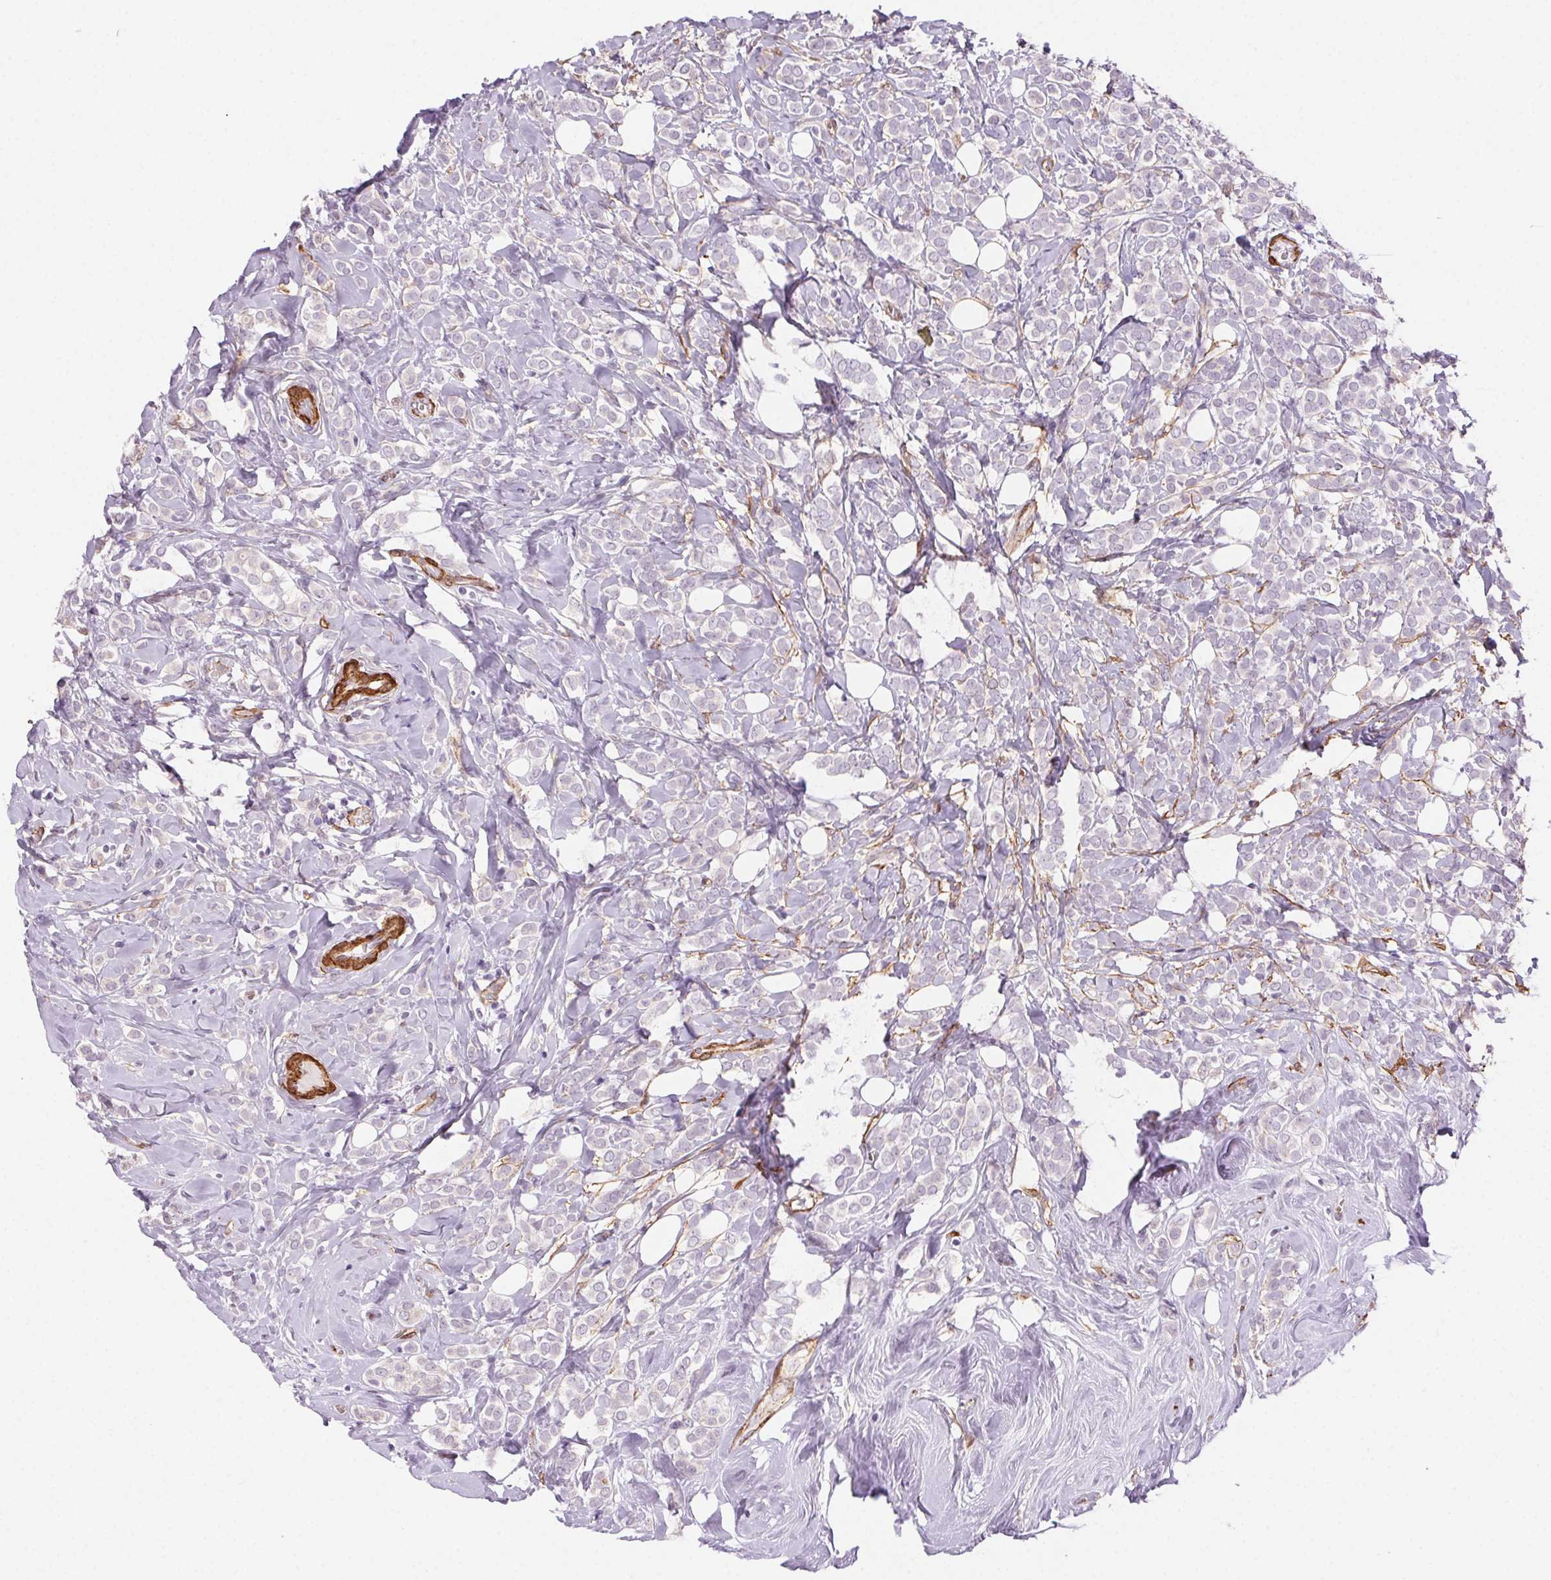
{"staining": {"intensity": "negative", "quantity": "none", "location": "none"}, "tissue": "breast cancer", "cell_type": "Tumor cells", "image_type": "cancer", "snomed": [{"axis": "morphology", "description": "Lobular carcinoma"}, {"axis": "topography", "description": "Breast"}], "caption": "Breast cancer was stained to show a protein in brown. There is no significant expression in tumor cells.", "gene": "GPX8", "patient": {"sex": "female", "age": 49}}